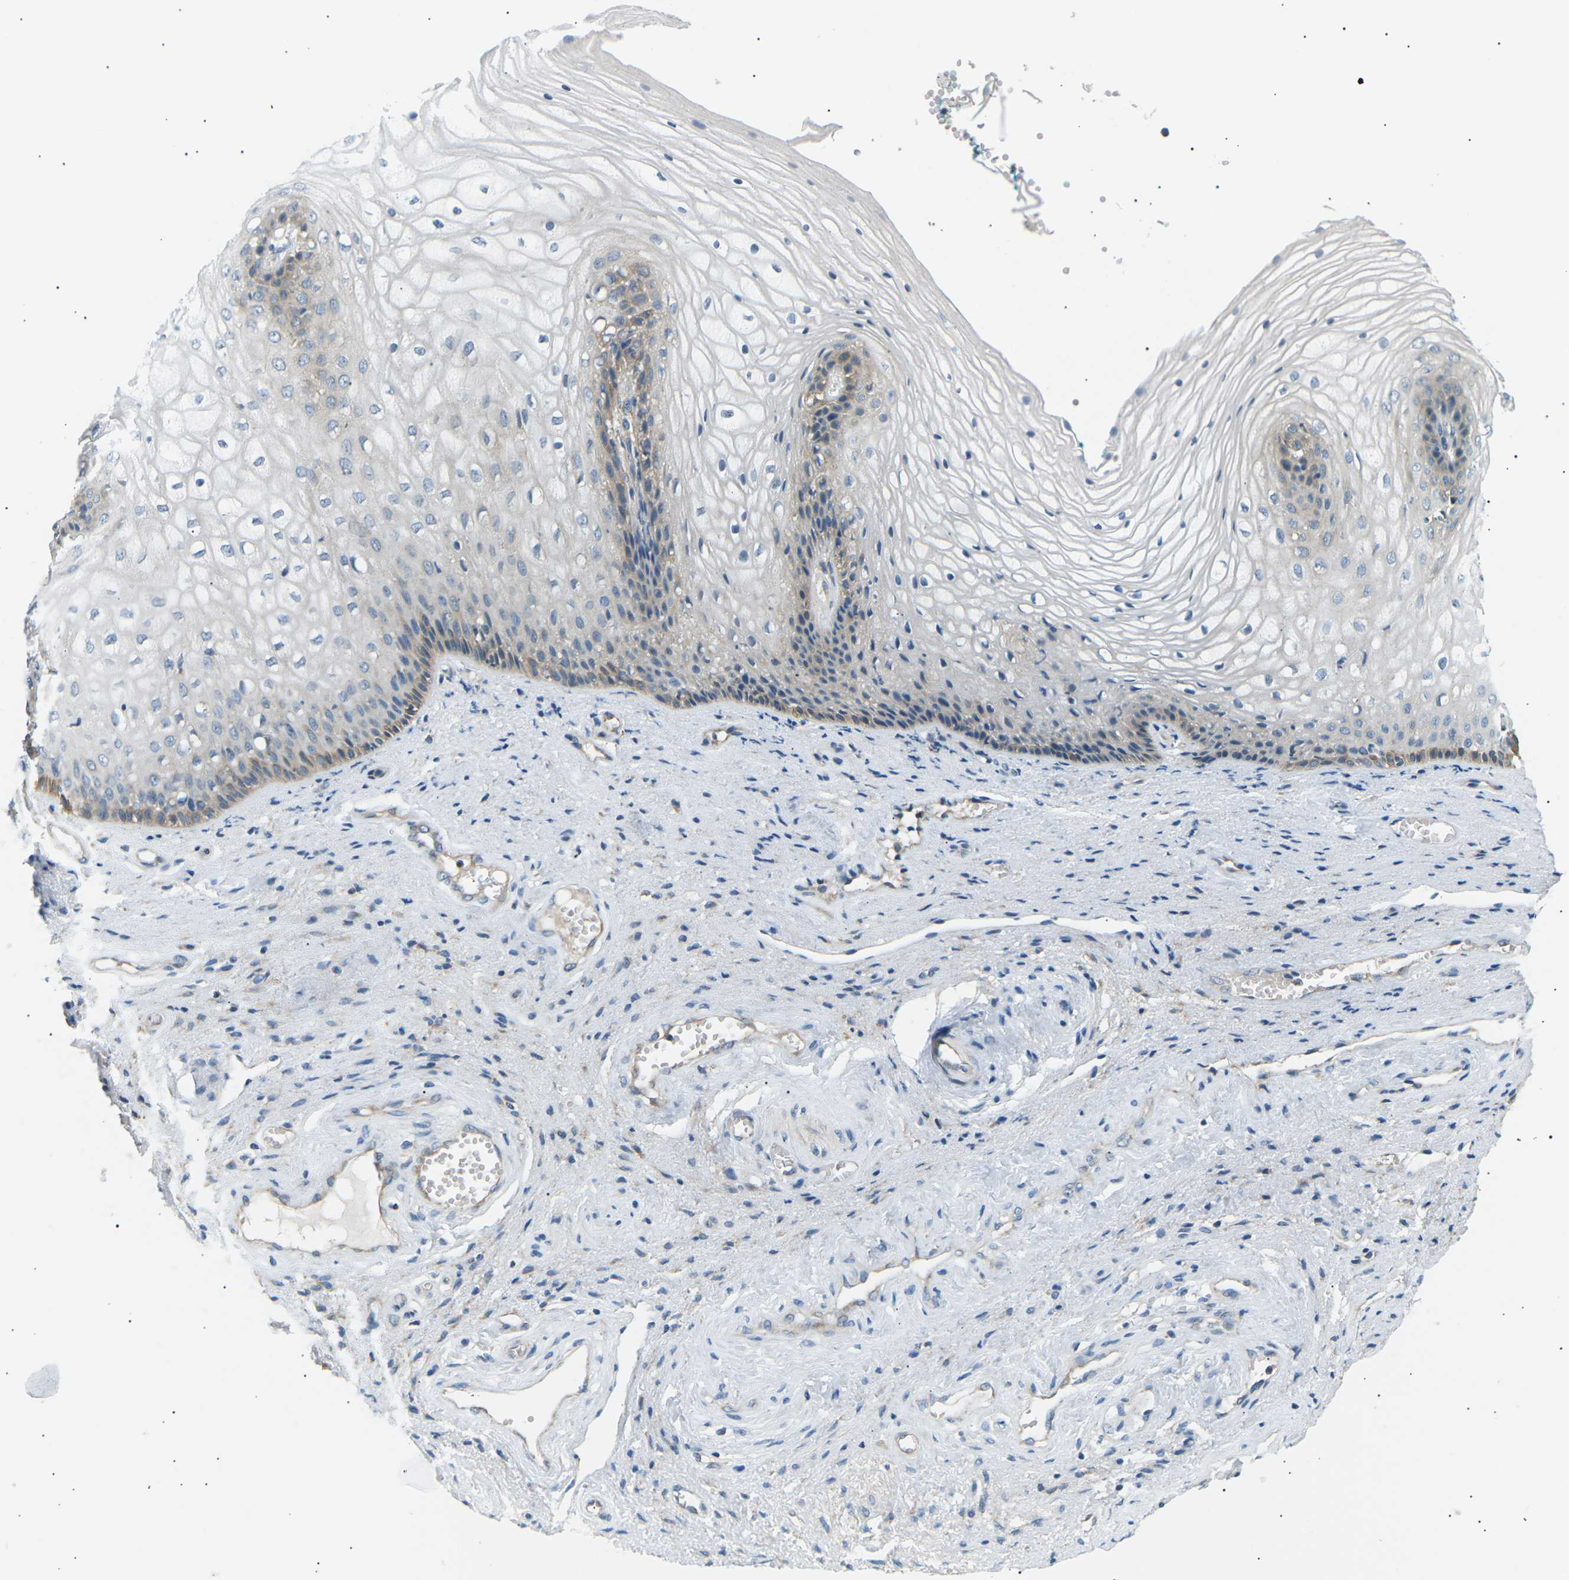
{"staining": {"intensity": "weak", "quantity": "<25%", "location": "cytoplasmic/membranous"}, "tissue": "vagina", "cell_type": "Squamous epithelial cells", "image_type": "normal", "snomed": [{"axis": "morphology", "description": "Normal tissue, NOS"}, {"axis": "topography", "description": "Vagina"}], "caption": "Benign vagina was stained to show a protein in brown. There is no significant staining in squamous epithelial cells. (Stains: DAB (3,3'-diaminobenzidine) immunohistochemistry (IHC) with hematoxylin counter stain, Microscopy: brightfield microscopy at high magnification).", "gene": "TBC1D8", "patient": {"sex": "female", "age": 34}}